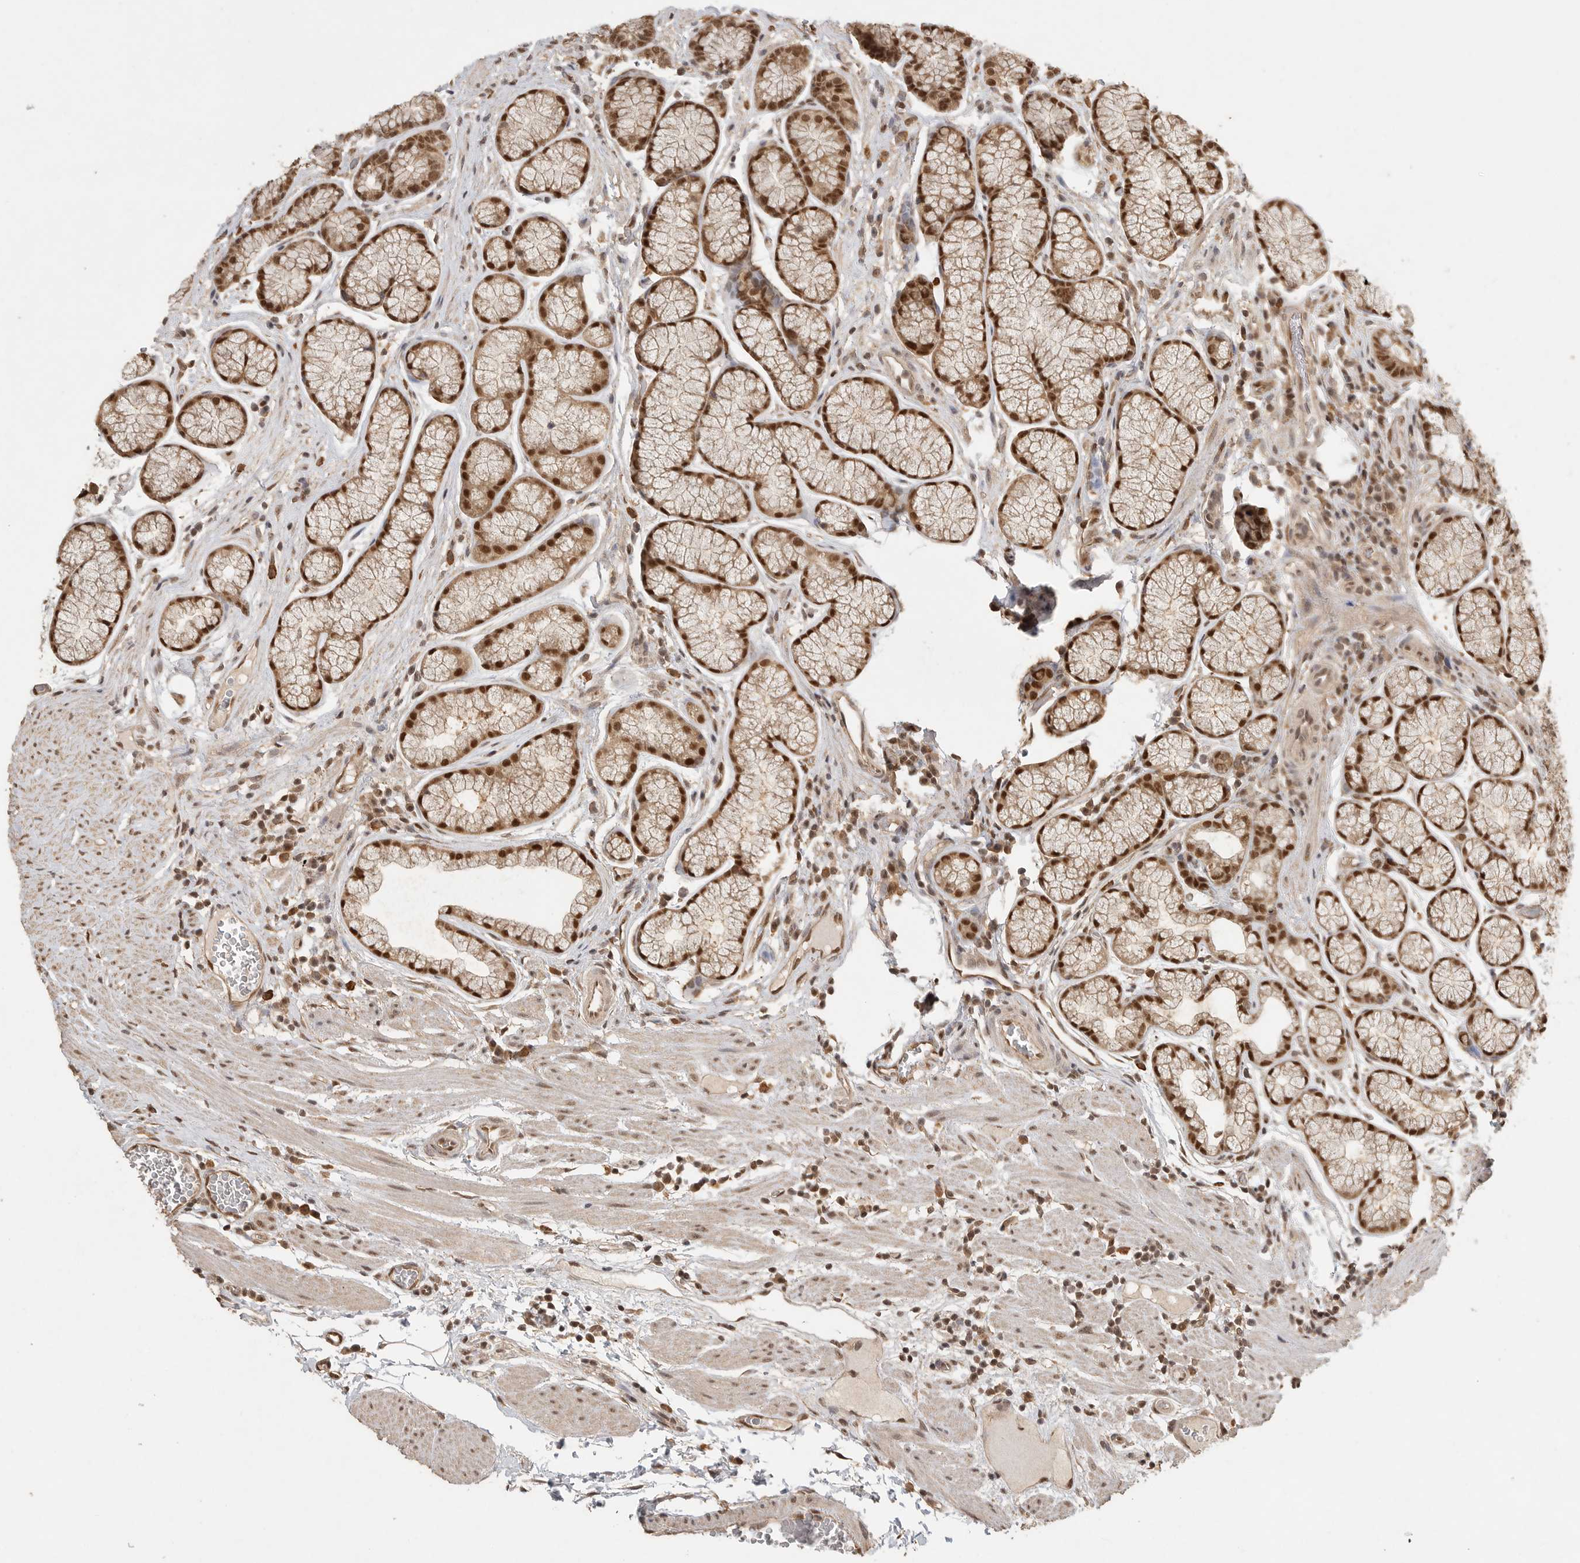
{"staining": {"intensity": "moderate", "quantity": ">75%", "location": "cytoplasmic/membranous,nuclear"}, "tissue": "stomach", "cell_type": "Glandular cells", "image_type": "normal", "snomed": [{"axis": "morphology", "description": "Normal tissue, NOS"}, {"axis": "topography", "description": "Stomach"}], "caption": "An IHC image of unremarkable tissue is shown. Protein staining in brown labels moderate cytoplasmic/membranous,nuclear positivity in stomach within glandular cells. The staining was performed using DAB, with brown indicating positive protein expression. Nuclei are stained blue with hematoxylin.", "gene": "DFFA", "patient": {"sex": "male", "age": 42}}